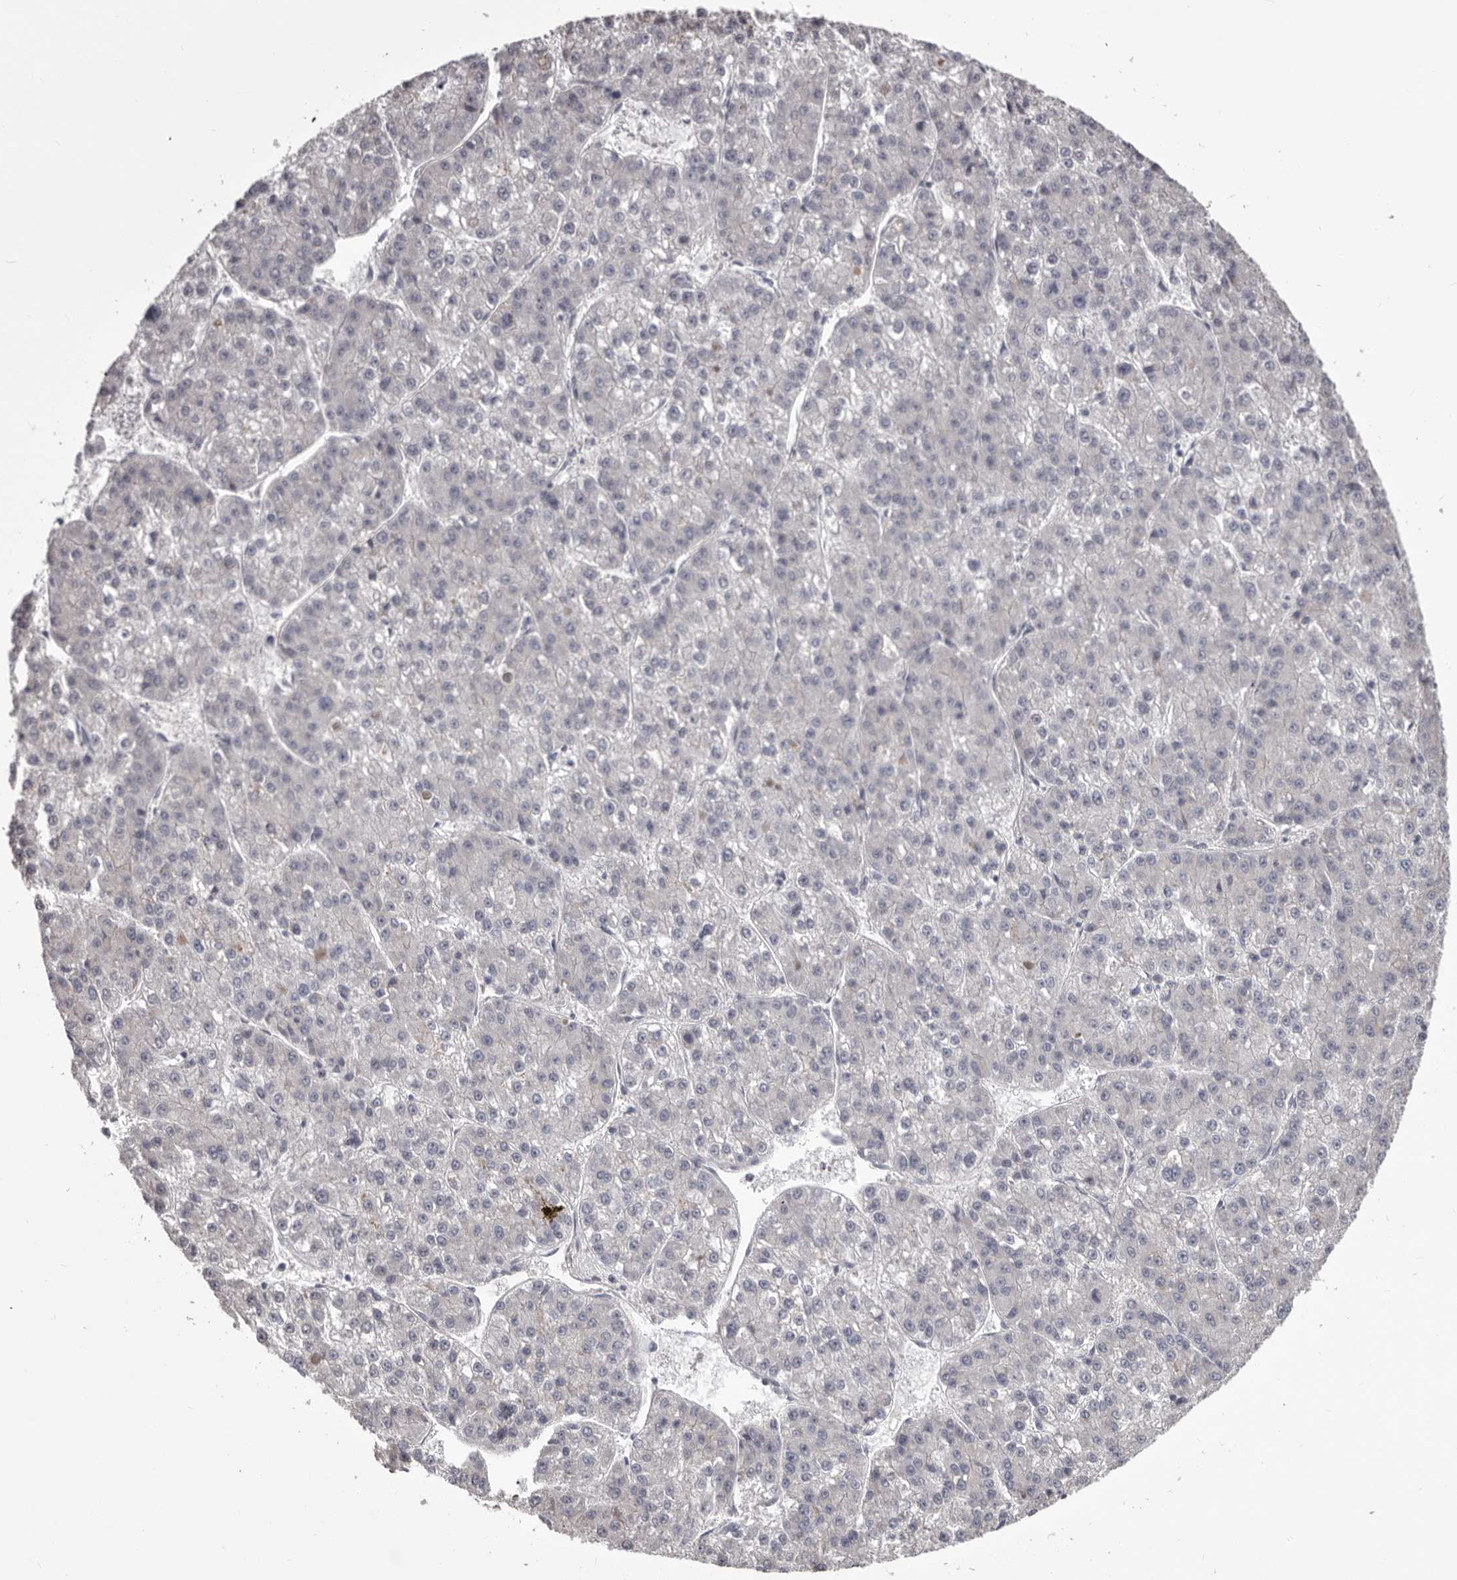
{"staining": {"intensity": "negative", "quantity": "none", "location": "none"}, "tissue": "liver cancer", "cell_type": "Tumor cells", "image_type": "cancer", "snomed": [{"axis": "morphology", "description": "Carcinoma, Hepatocellular, NOS"}, {"axis": "topography", "description": "Liver"}], "caption": "Immunohistochemical staining of liver cancer (hepatocellular carcinoma) shows no significant positivity in tumor cells. (Brightfield microscopy of DAB IHC at high magnification).", "gene": "LPAR6", "patient": {"sex": "female", "age": 73}}